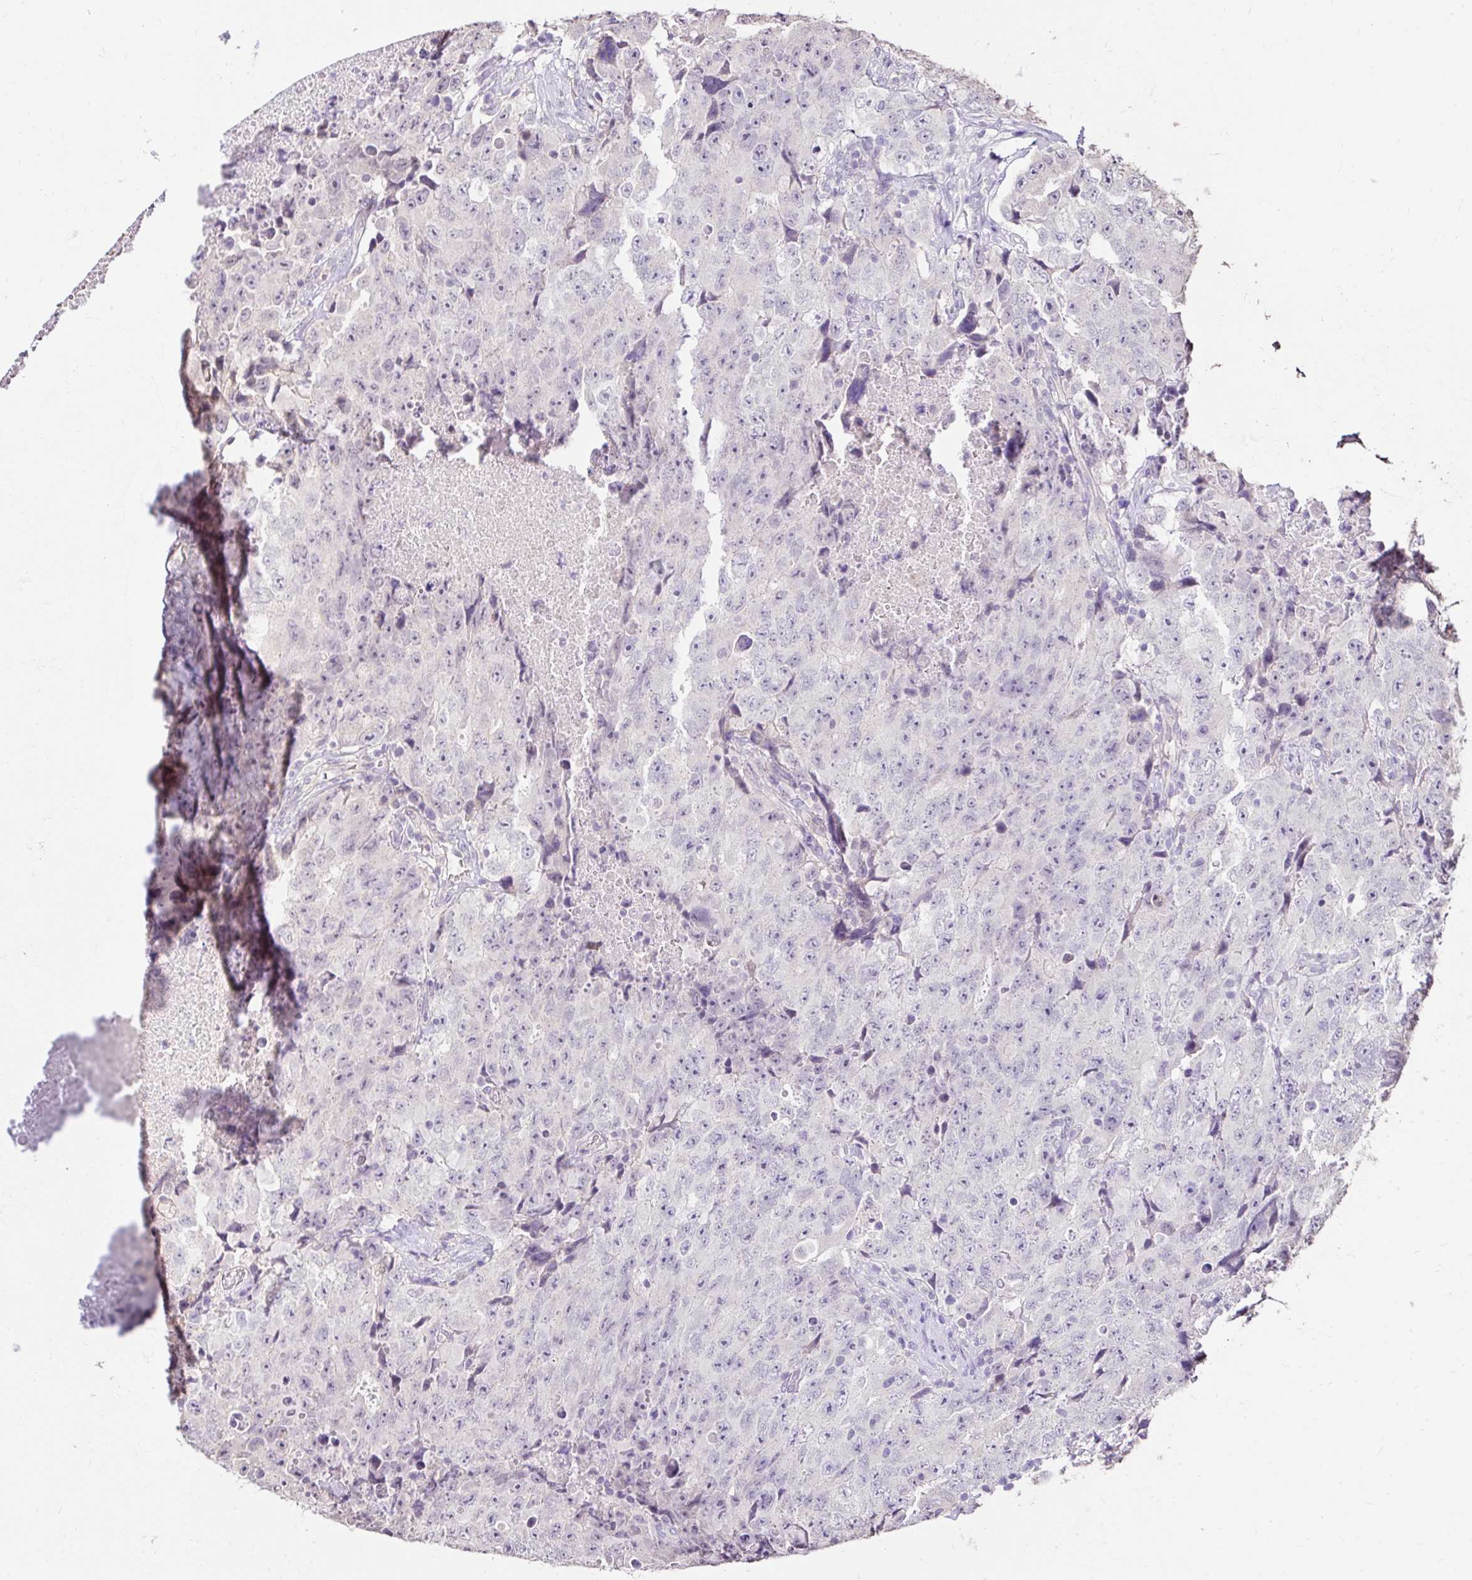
{"staining": {"intensity": "negative", "quantity": "none", "location": "none"}, "tissue": "testis cancer", "cell_type": "Tumor cells", "image_type": "cancer", "snomed": [{"axis": "morphology", "description": "Carcinoma, Embryonal, NOS"}, {"axis": "topography", "description": "Testis"}], "caption": "Human testis cancer (embryonal carcinoma) stained for a protein using IHC displays no staining in tumor cells.", "gene": "KIAA1210", "patient": {"sex": "male", "age": 24}}